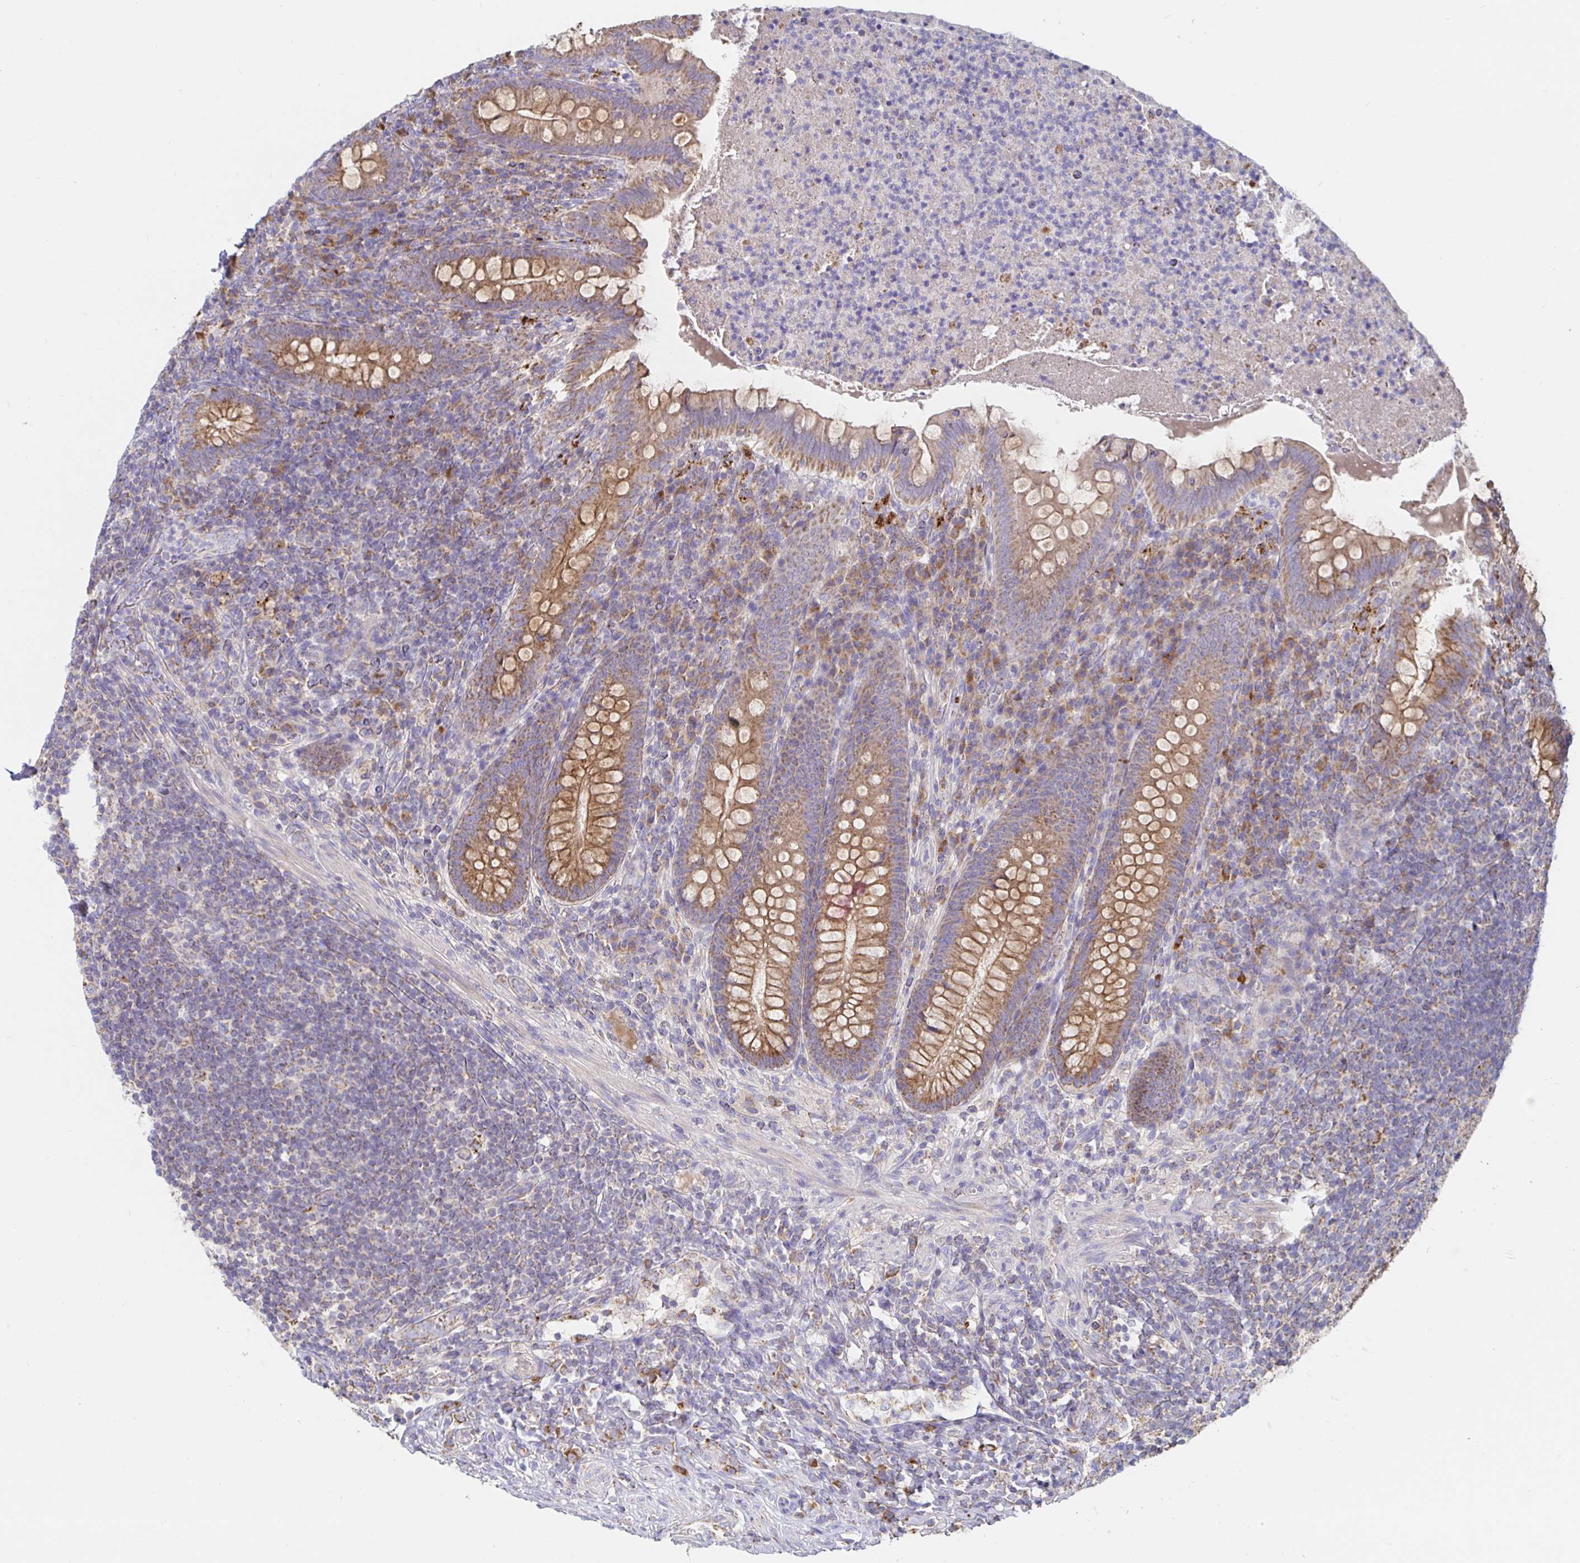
{"staining": {"intensity": "moderate", "quantity": ">75%", "location": "cytoplasmic/membranous"}, "tissue": "appendix", "cell_type": "Glandular cells", "image_type": "normal", "snomed": [{"axis": "morphology", "description": "Normal tissue, NOS"}, {"axis": "topography", "description": "Appendix"}], "caption": "A photomicrograph of human appendix stained for a protein demonstrates moderate cytoplasmic/membranous brown staining in glandular cells.", "gene": "PRDX3", "patient": {"sex": "male", "age": 47}}